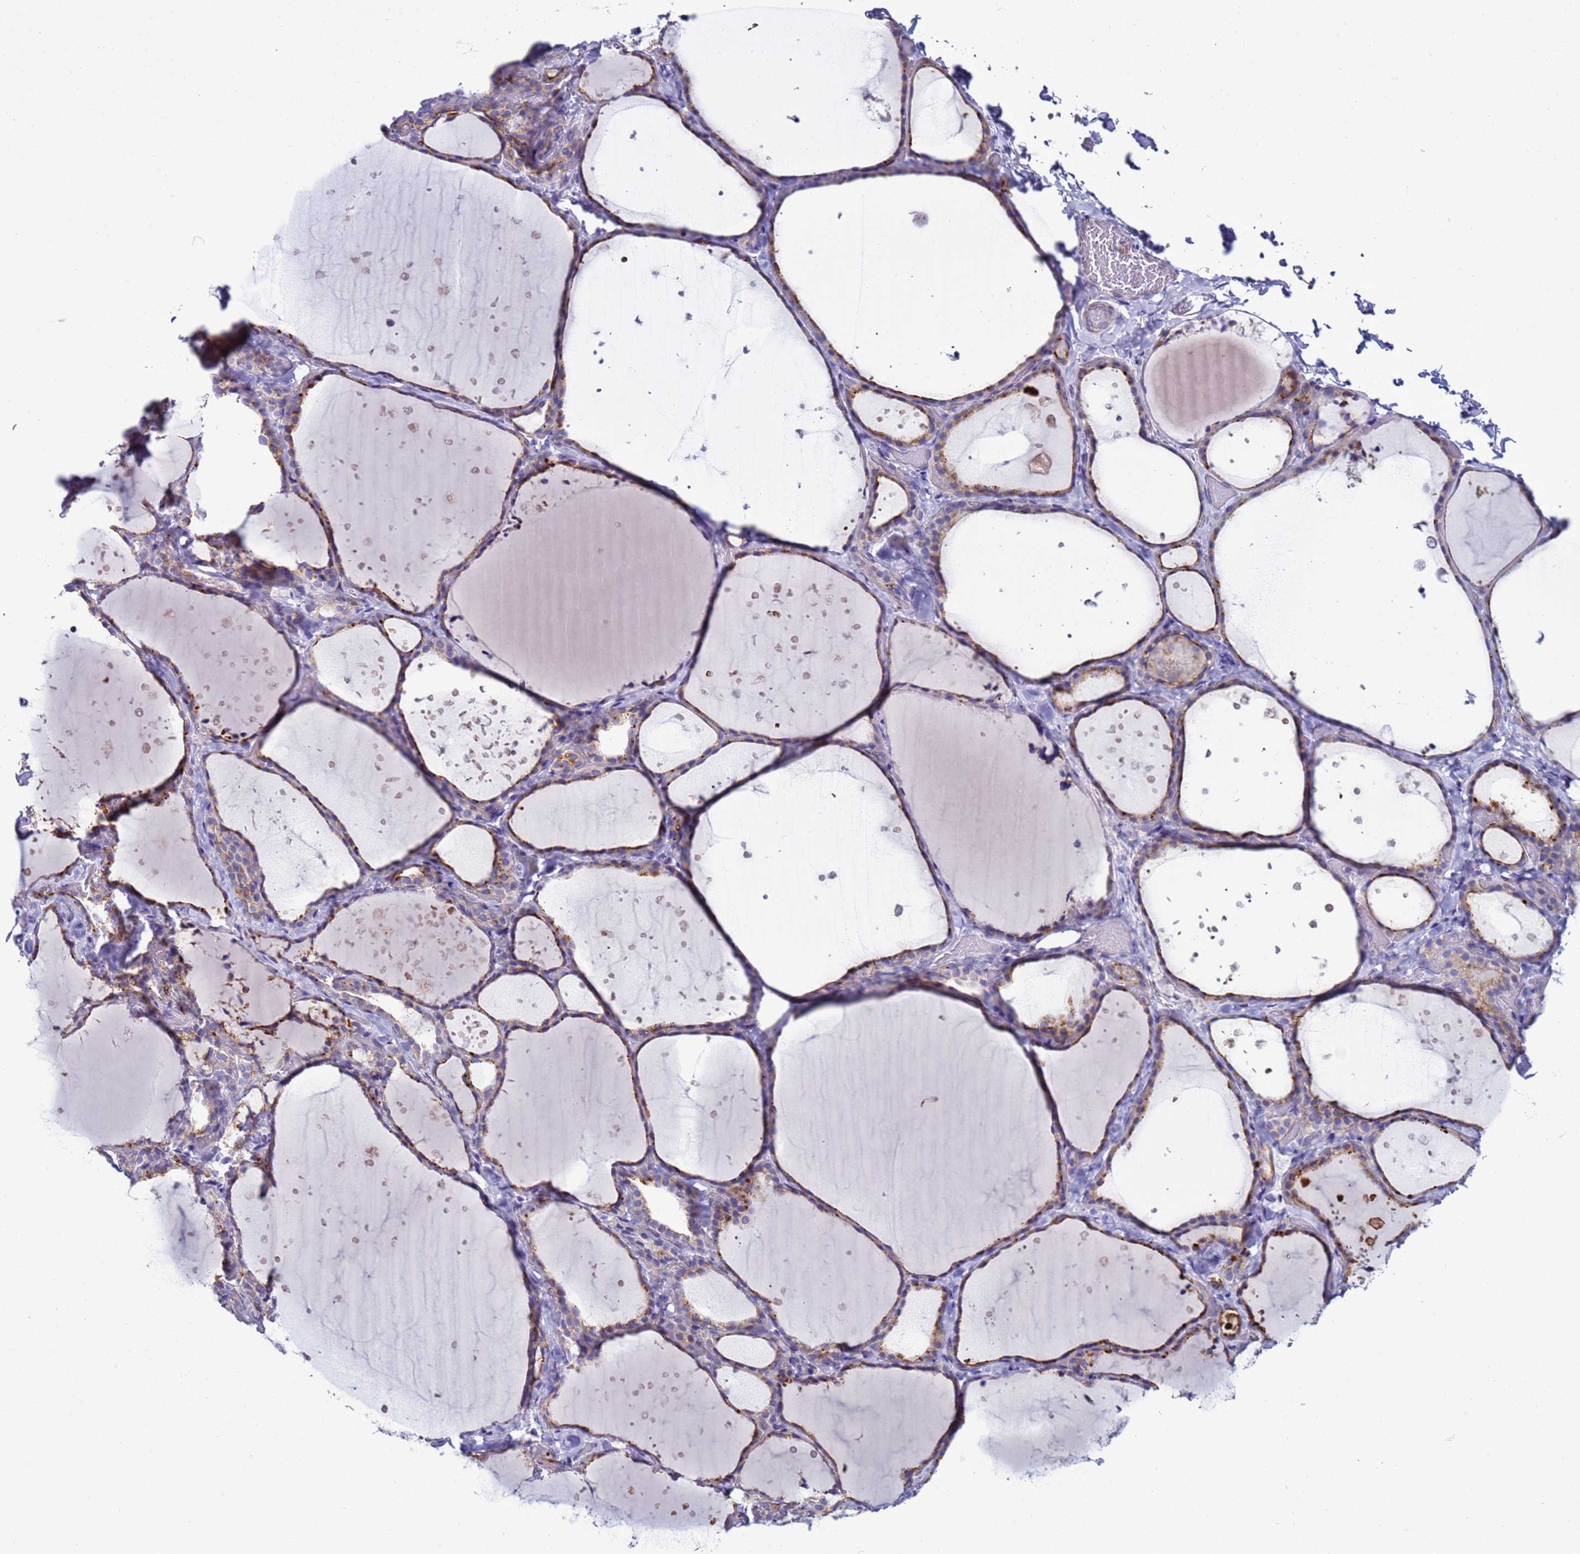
{"staining": {"intensity": "moderate", "quantity": "25%-75%", "location": "cytoplasmic/membranous"}, "tissue": "thyroid gland", "cell_type": "Glandular cells", "image_type": "normal", "snomed": [{"axis": "morphology", "description": "Normal tissue, NOS"}, {"axis": "topography", "description": "Thyroid gland"}], "caption": "Unremarkable thyroid gland exhibits moderate cytoplasmic/membranous staining in approximately 25%-75% of glandular cells, visualized by immunohistochemistry. (Stains: DAB (3,3'-diaminobenzidine) in brown, nuclei in blue, Microscopy: brightfield microscopy at high magnification).", "gene": "NAT1", "patient": {"sex": "female", "age": 44}}